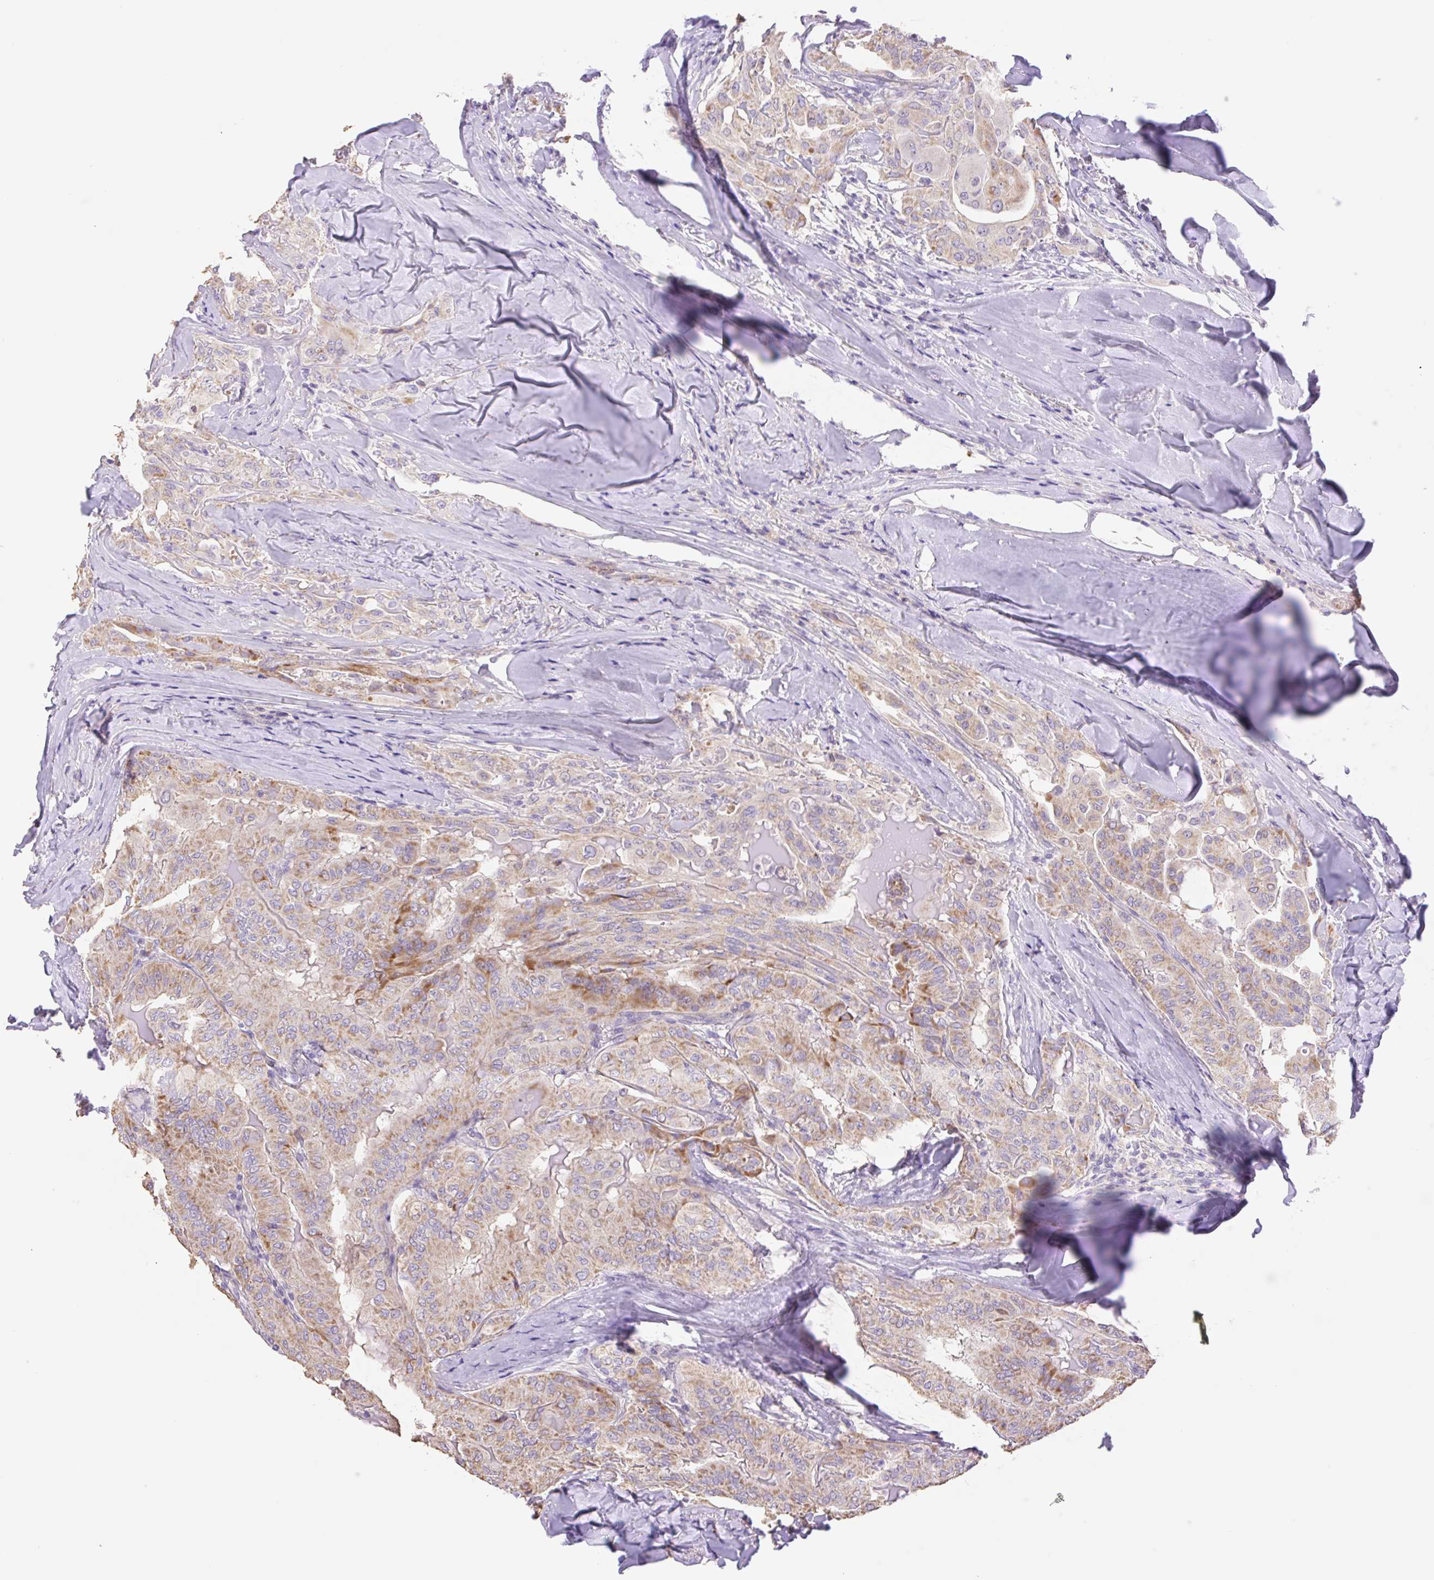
{"staining": {"intensity": "moderate", "quantity": "25%-75%", "location": "cytoplasmic/membranous"}, "tissue": "thyroid cancer", "cell_type": "Tumor cells", "image_type": "cancer", "snomed": [{"axis": "morphology", "description": "Papillary adenocarcinoma, NOS"}, {"axis": "topography", "description": "Thyroid gland"}], "caption": "Immunohistochemistry (IHC) photomicrograph of papillary adenocarcinoma (thyroid) stained for a protein (brown), which reveals medium levels of moderate cytoplasmic/membranous positivity in approximately 25%-75% of tumor cells.", "gene": "COPZ2", "patient": {"sex": "female", "age": 68}}